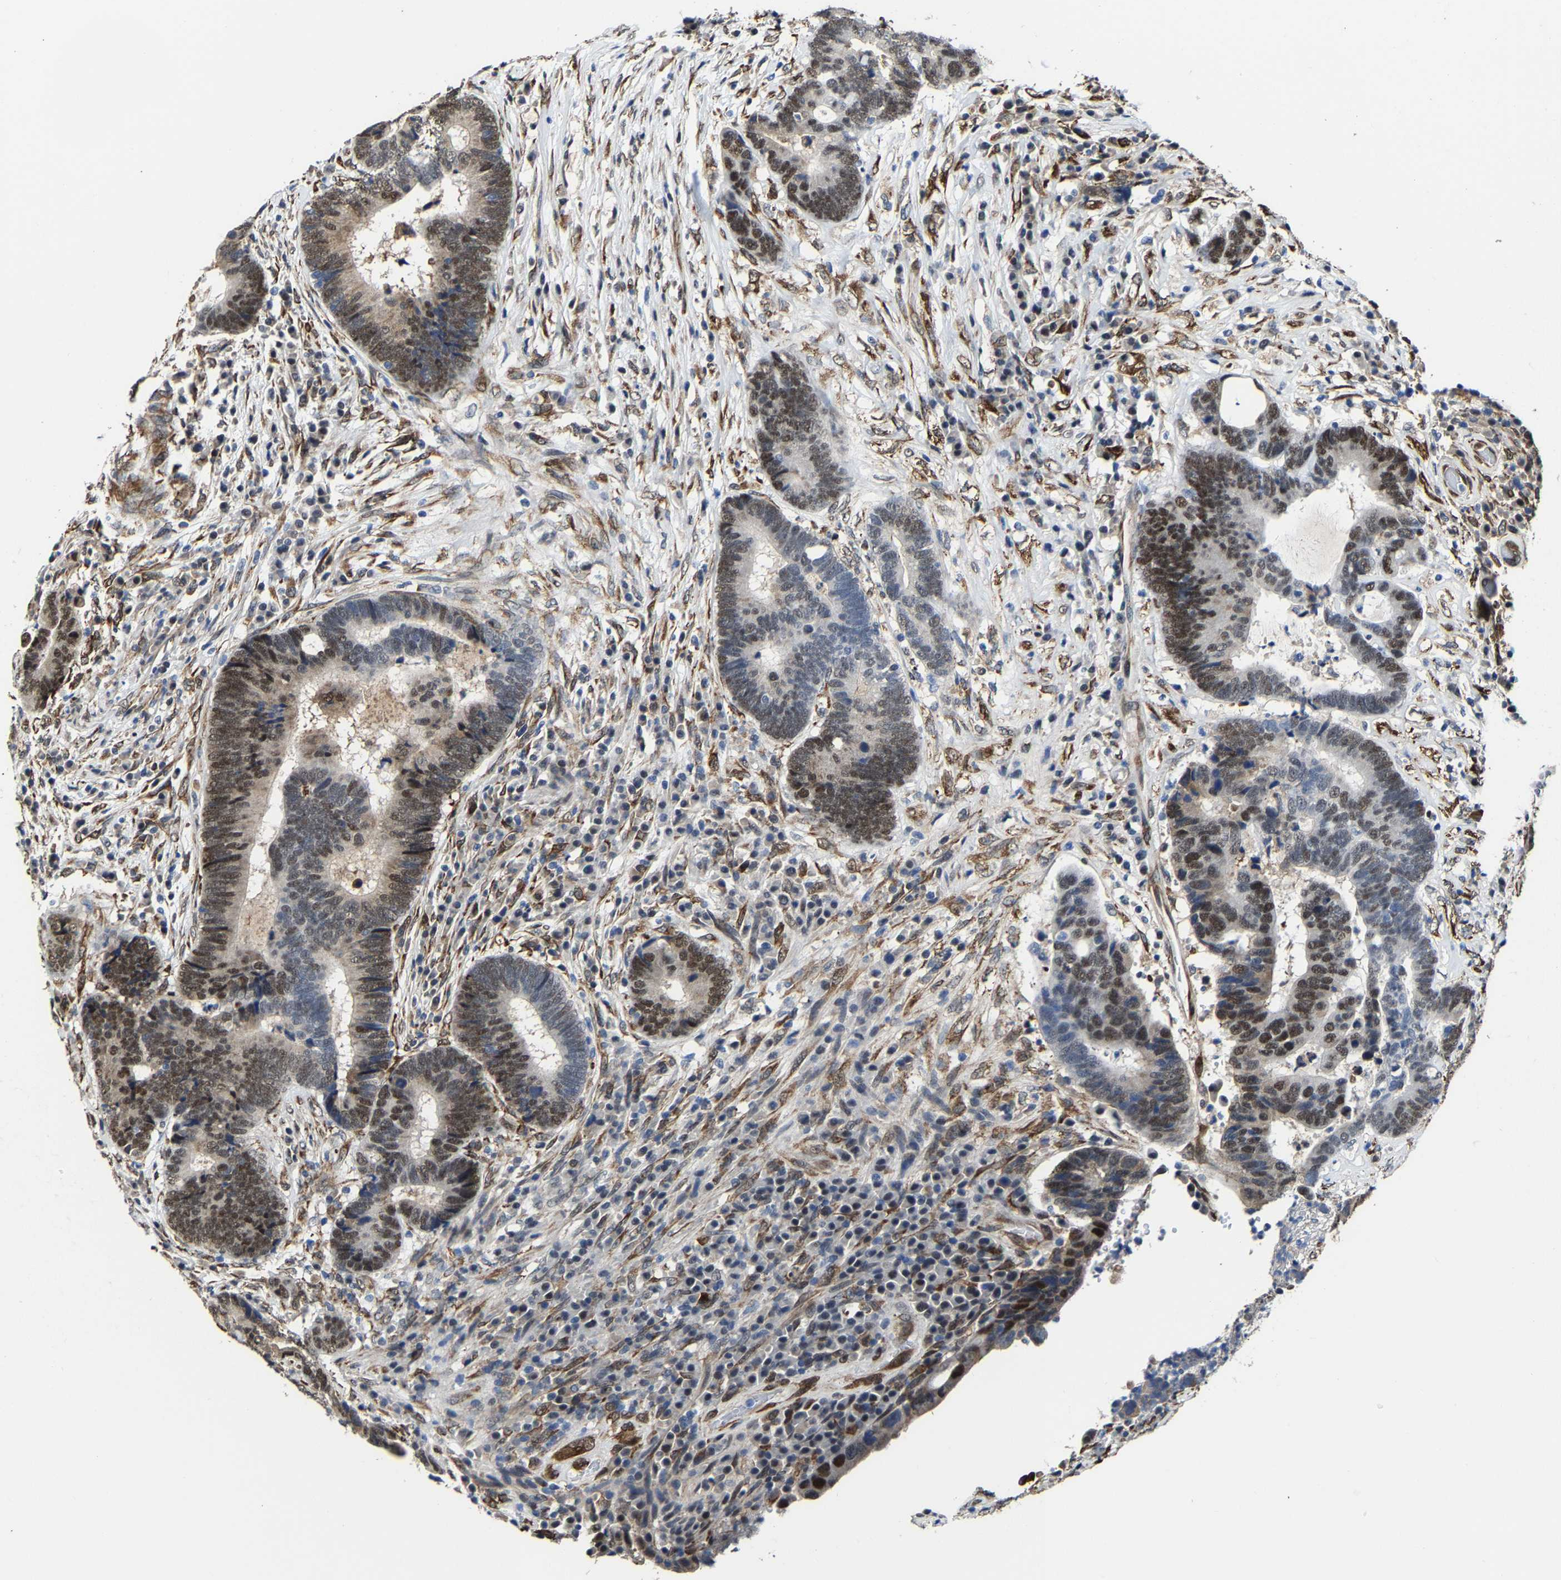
{"staining": {"intensity": "strong", "quantity": "25%-75%", "location": "nuclear"}, "tissue": "colorectal cancer", "cell_type": "Tumor cells", "image_type": "cancer", "snomed": [{"axis": "morphology", "description": "Adenocarcinoma, NOS"}, {"axis": "topography", "description": "Rectum"}], "caption": "Brown immunohistochemical staining in human colorectal cancer demonstrates strong nuclear positivity in about 25%-75% of tumor cells.", "gene": "METTL1", "patient": {"sex": "female", "age": 89}}